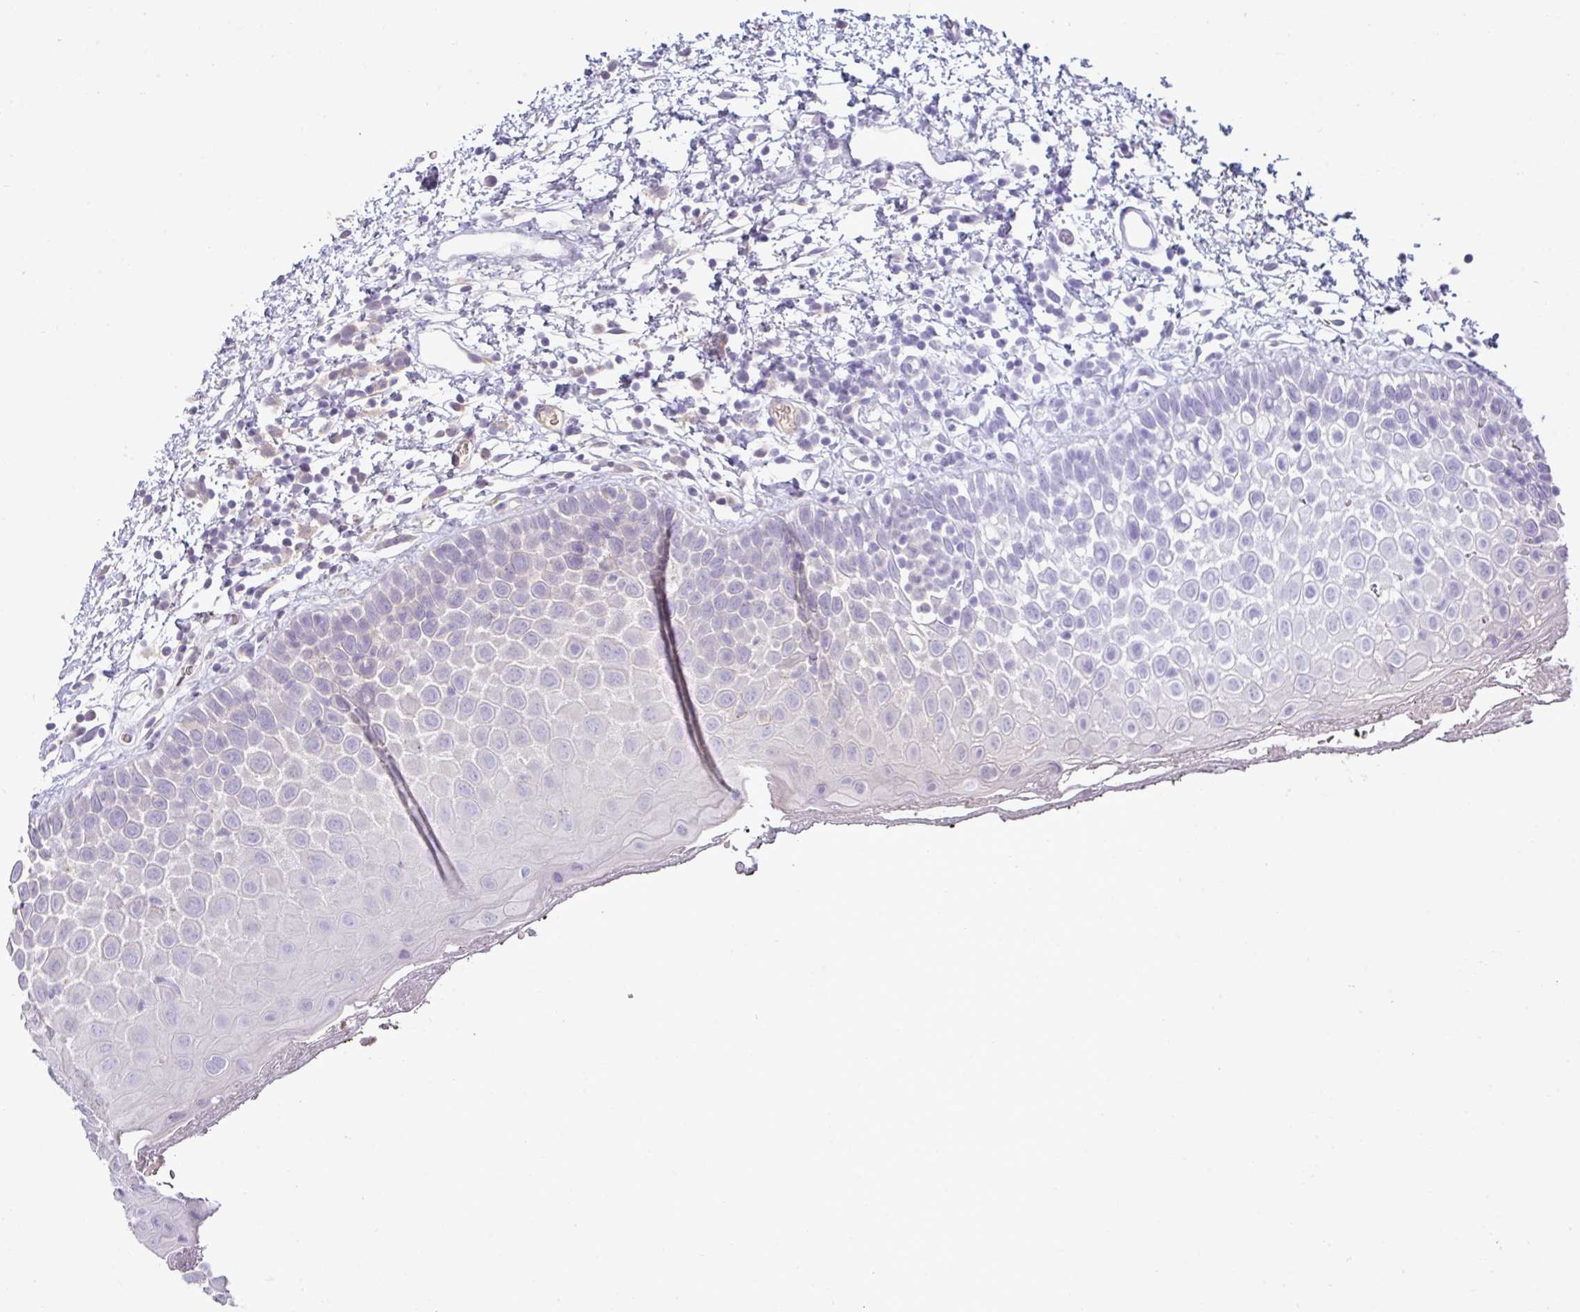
{"staining": {"intensity": "negative", "quantity": "none", "location": "none"}, "tissue": "oral mucosa", "cell_type": "Squamous epithelial cells", "image_type": "normal", "snomed": [{"axis": "morphology", "description": "Normal tissue, NOS"}, {"axis": "morphology", "description": "Squamous cell carcinoma, NOS"}, {"axis": "topography", "description": "Oral tissue"}, {"axis": "topography", "description": "Tounge, NOS"}, {"axis": "topography", "description": "Head-Neck"}], "caption": "IHC of unremarkable human oral mucosa displays no positivity in squamous epithelial cells.", "gene": "ASXL3", "patient": {"sex": "male", "age": 76}}